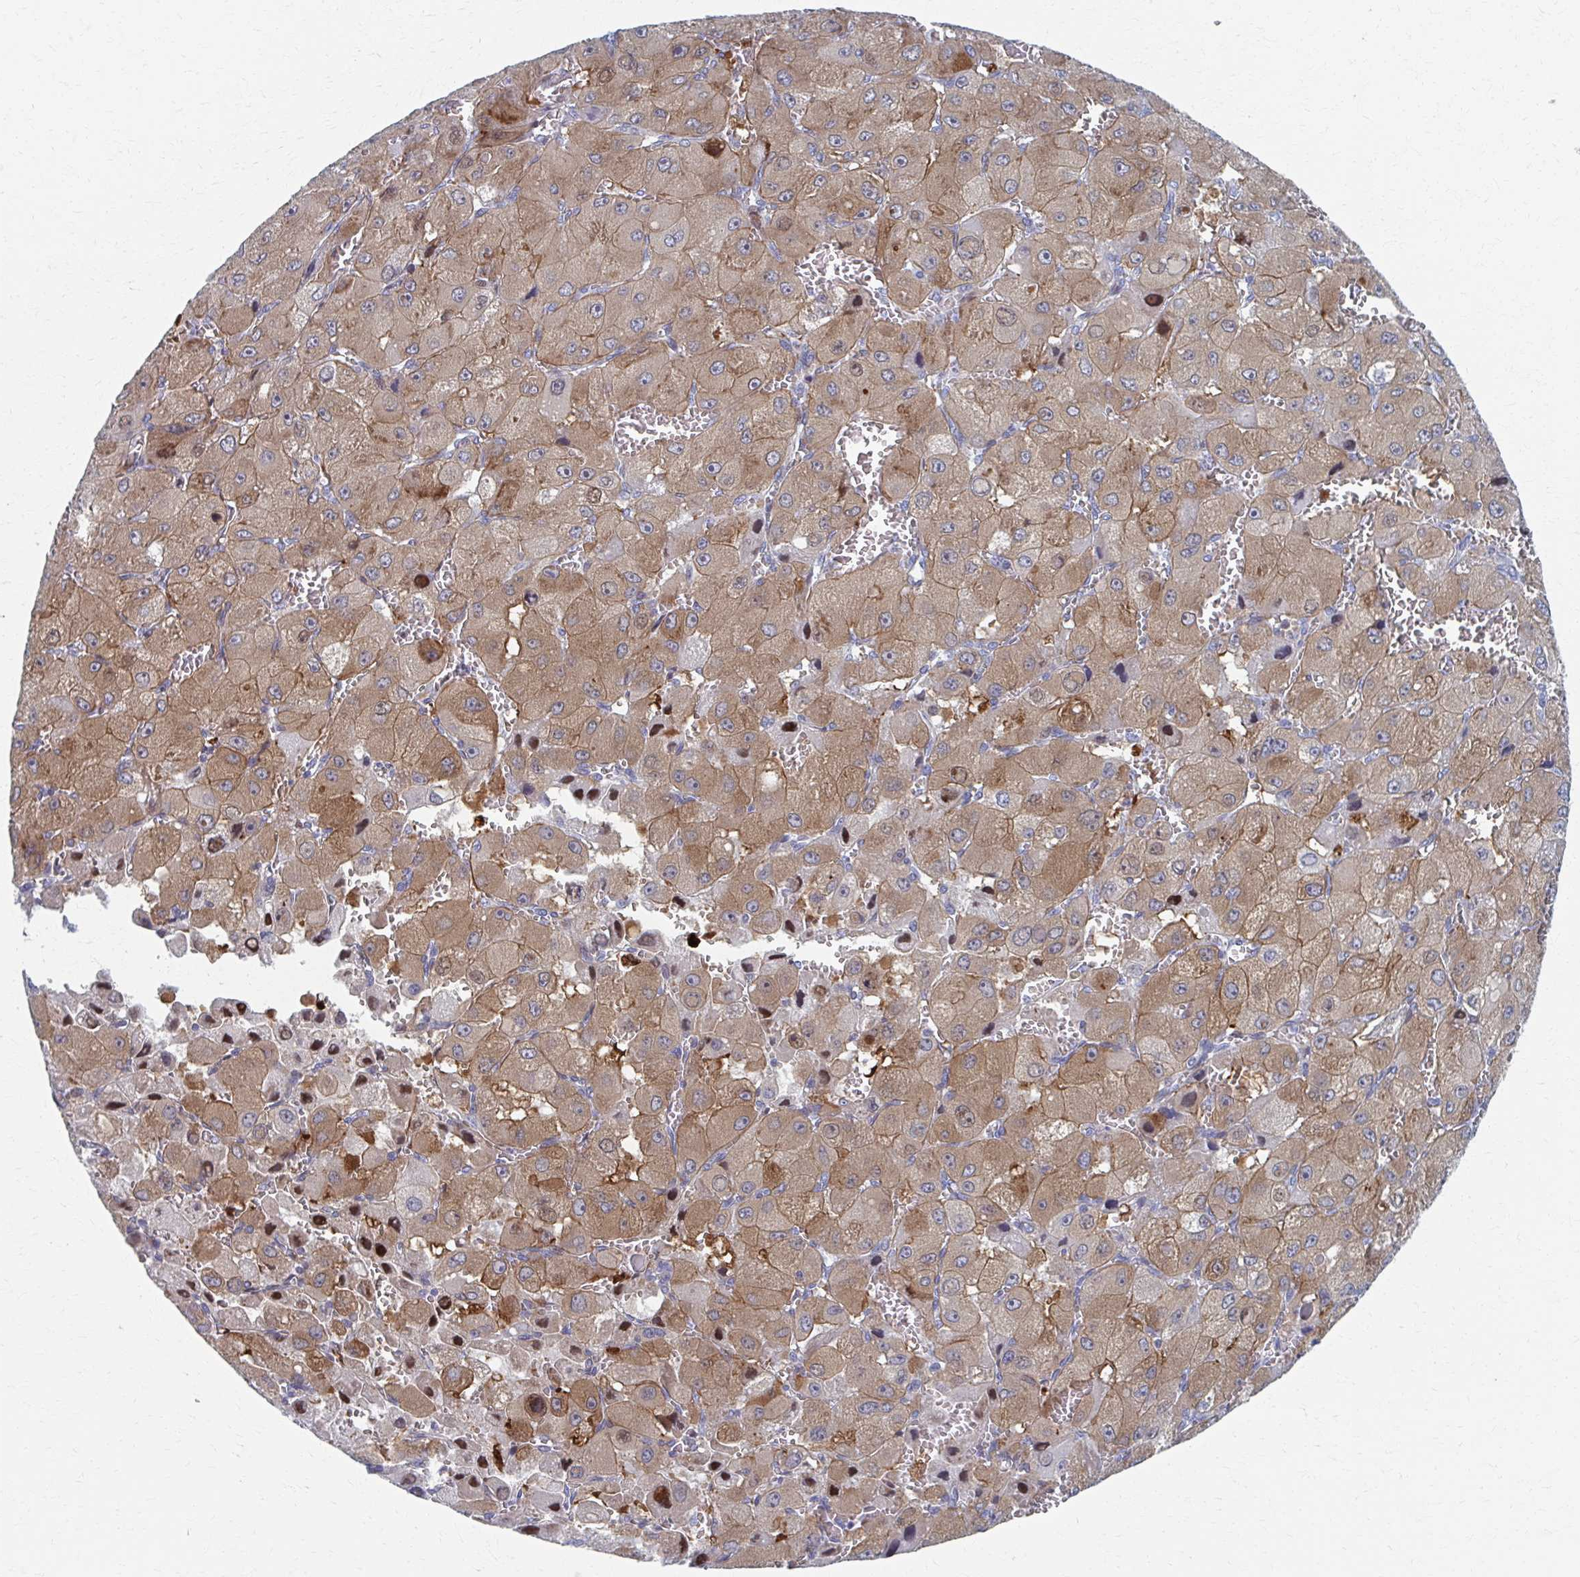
{"staining": {"intensity": "moderate", "quantity": ">75%", "location": "cytoplasmic/membranous,nuclear"}, "tissue": "liver cancer", "cell_type": "Tumor cells", "image_type": "cancer", "snomed": [{"axis": "morphology", "description": "Carcinoma, Hepatocellular, NOS"}, {"axis": "topography", "description": "Liver"}], "caption": "Brown immunohistochemical staining in liver cancer shows moderate cytoplasmic/membranous and nuclear staining in approximately >75% of tumor cells.", "gene": "ABHD16B", "patient": {"sex": "male", "age": 27}}